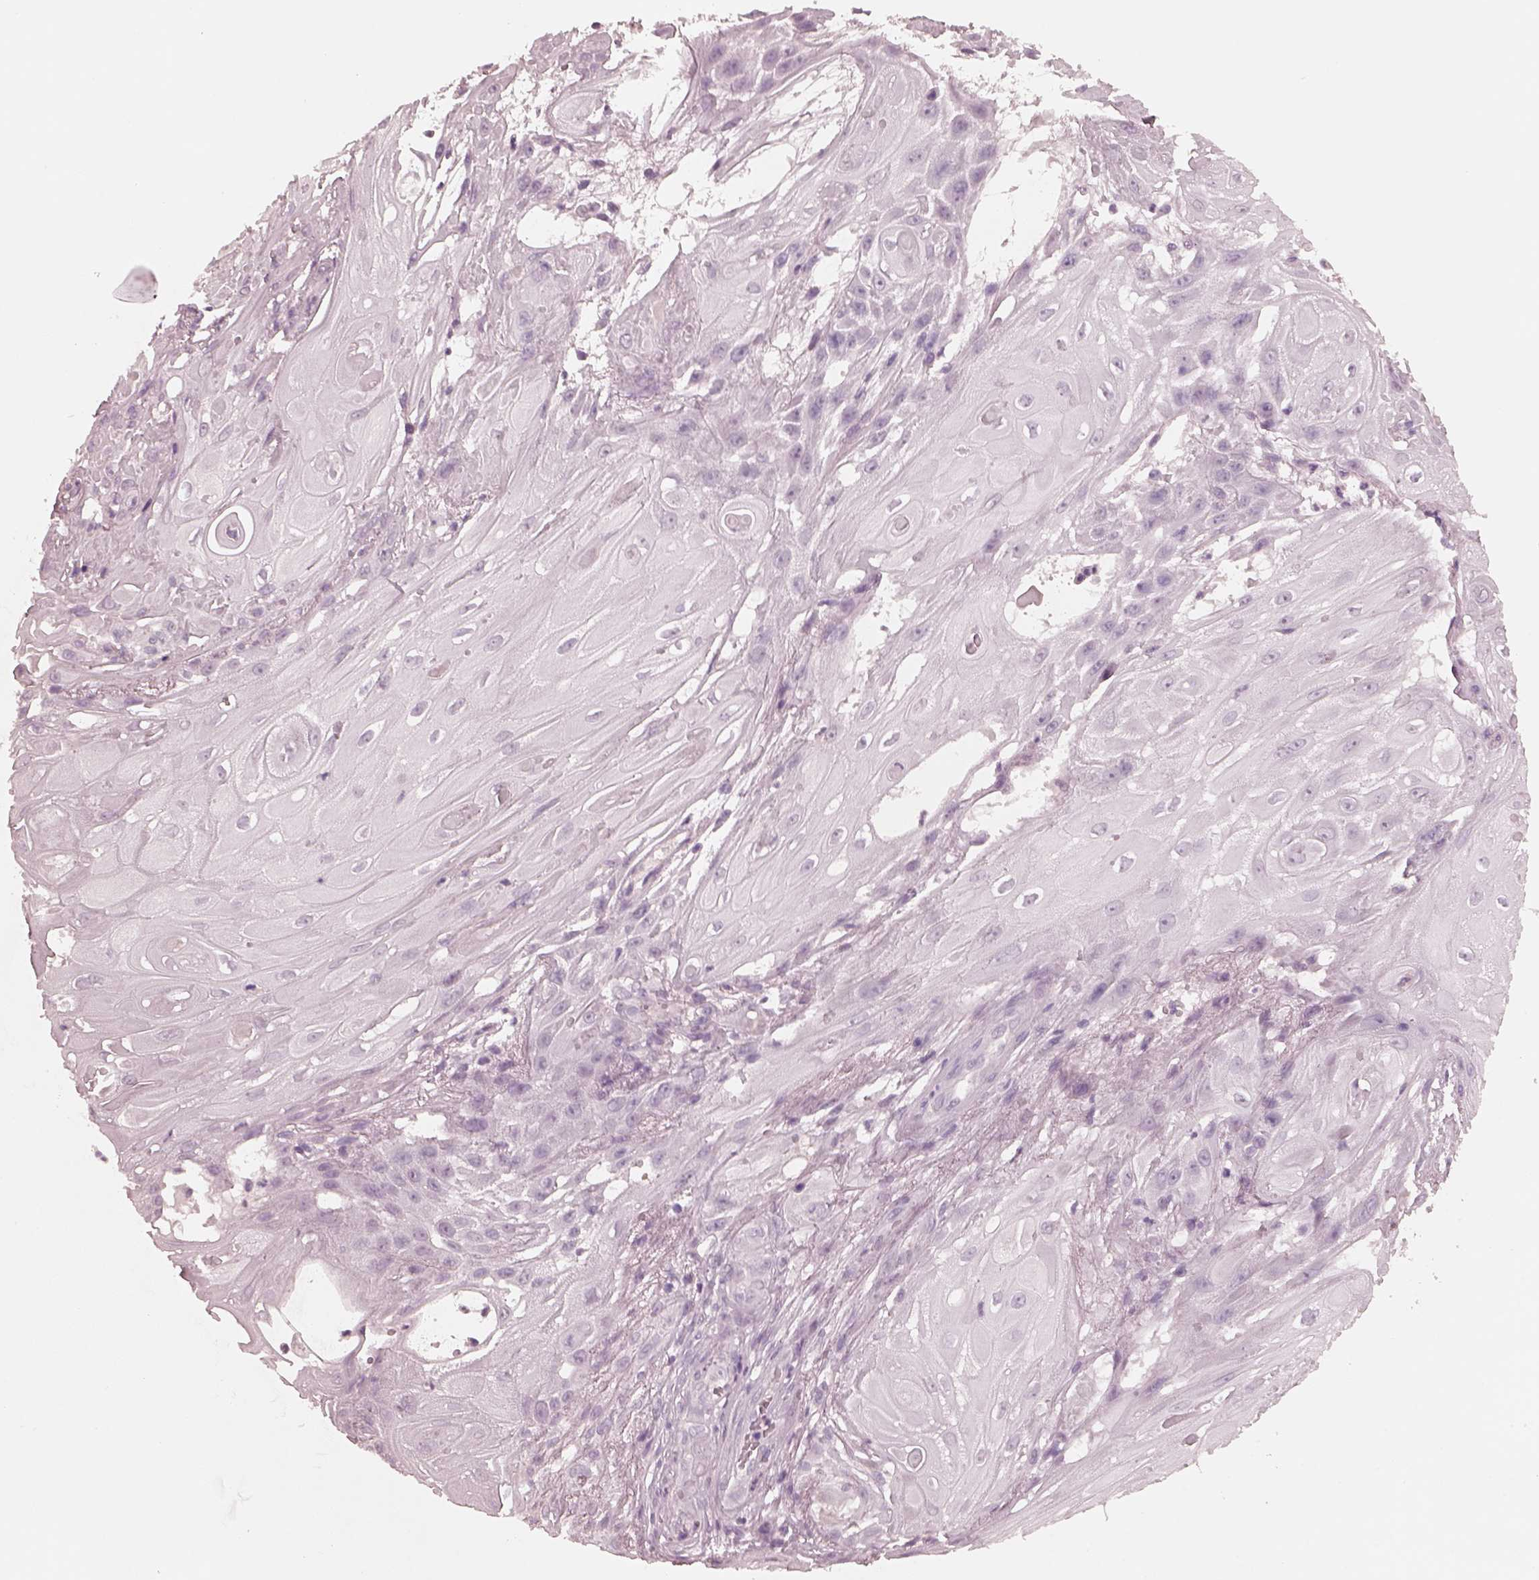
{"staining": {"intensity": "negative", "quantity": "none", "location": "none"}, "tissue": "skin cancer", "cell_type": "Tumor cells", "image_type": "cancer", "snomed": [{"axis": "morphology", "description": "Squamous cell carcinoma, NOS"}, {"axis": "topography", "description": "Skin"}], "caption": "The immunohistochemistry (IHC) photomicrograph has no significant expression in tumor cells of skin squamous cell carcinoma tissue.", "gene": "CGA", "patient": {"sex": "male", "age": 62}}